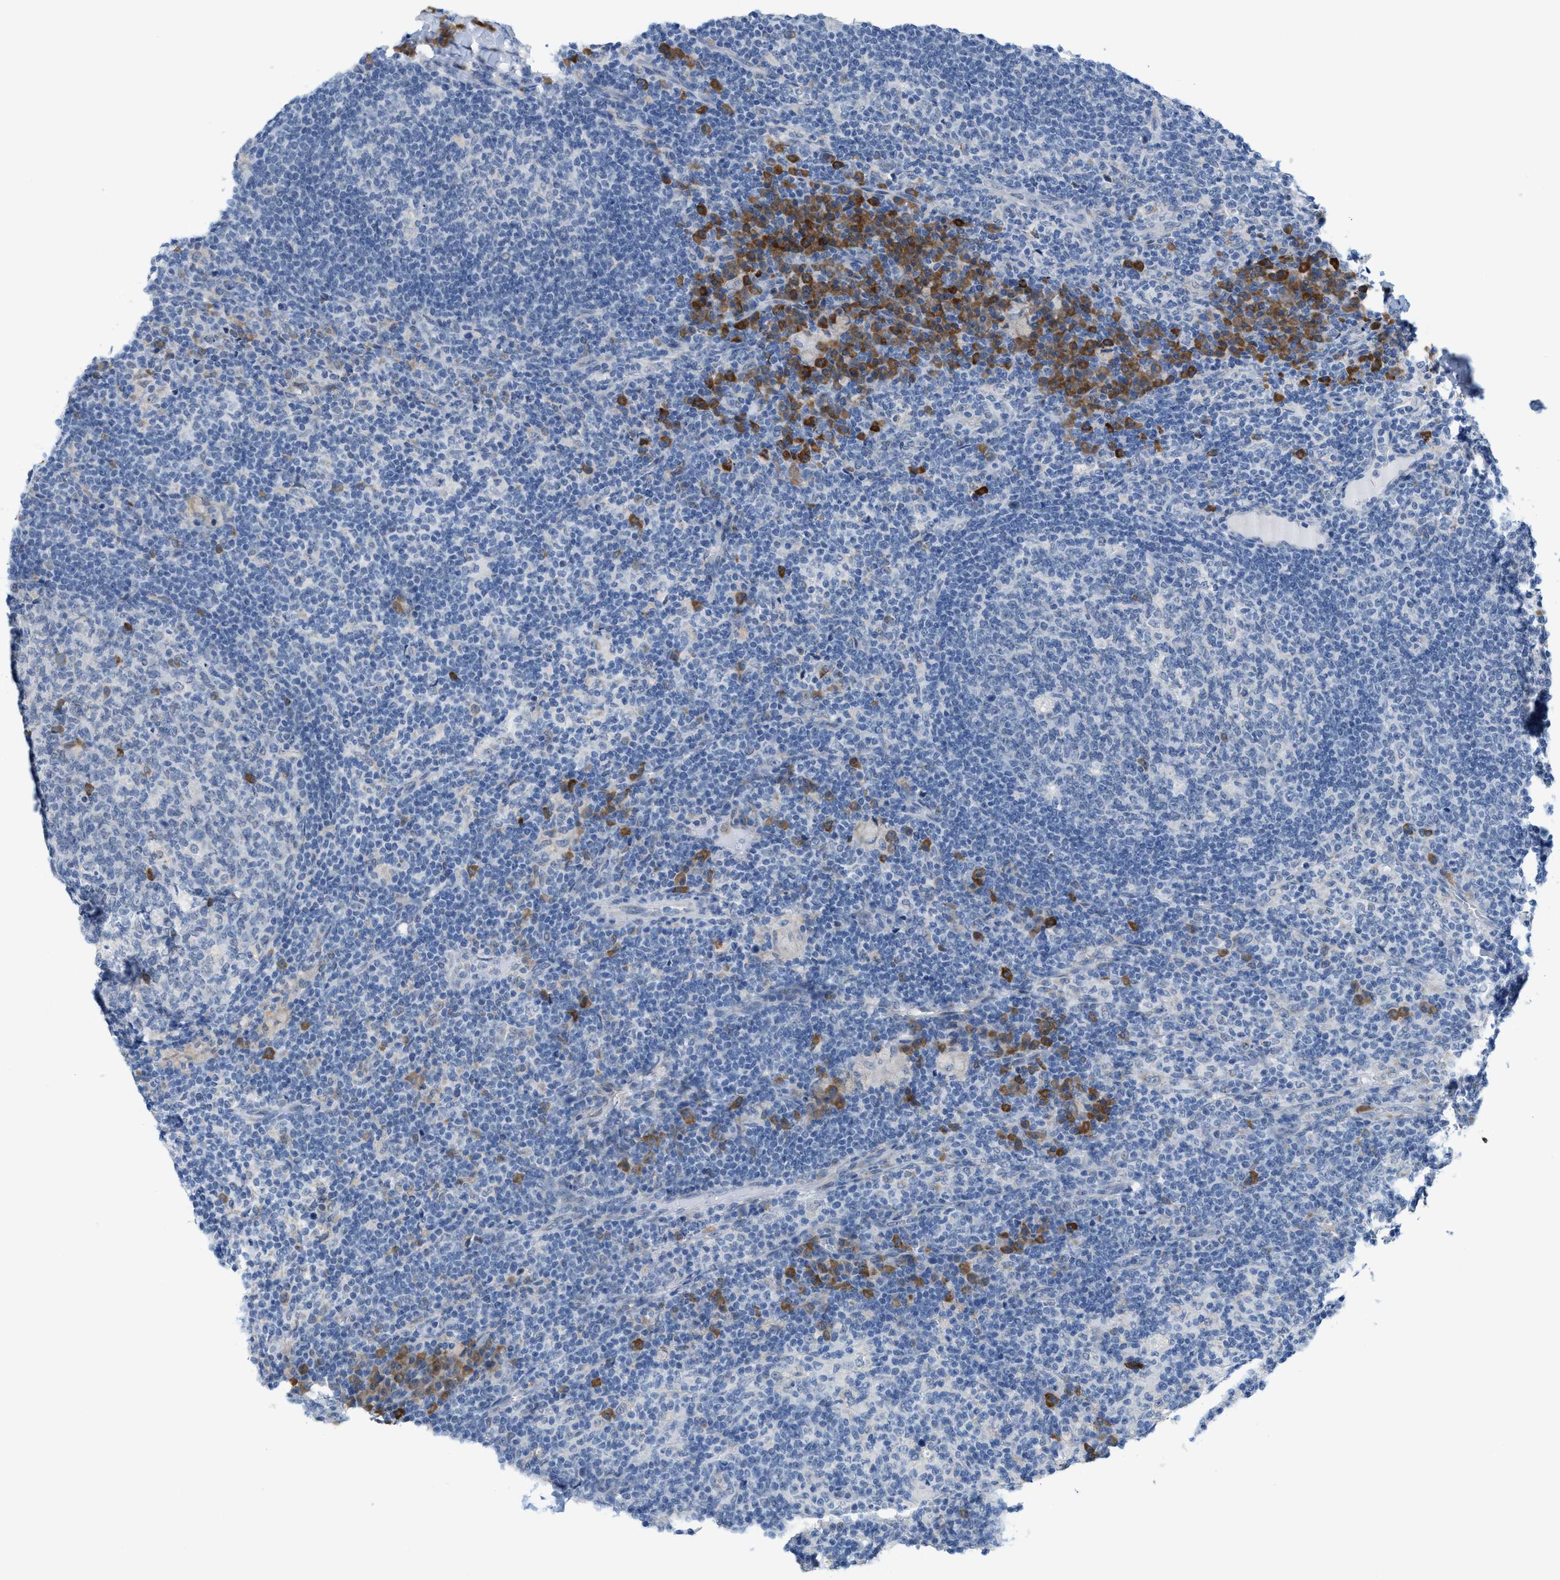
{"staining": {"intensity": "moderate", "quantity": "<25%", "location": "cytoplasmic/membranous"}, "tissue": "lymph node", "cell_type": "Germinal center cells", "image_type": "normal", "snomed": [{"axis": "morphology", "description": "Normal tissue, NOS"}, {"axis": "morphology", "description": "Inflammation, NOS"}, {"axis": "topography", "description": "Lymph node"}], "caption": "Lymph node stained with immunohistochemistry reveals moderate cytoplasmic/membranous expression in about <25% of germinal center cells.", "gene": "KIFC3", "patient": {"sex": "male", "age": 55}}